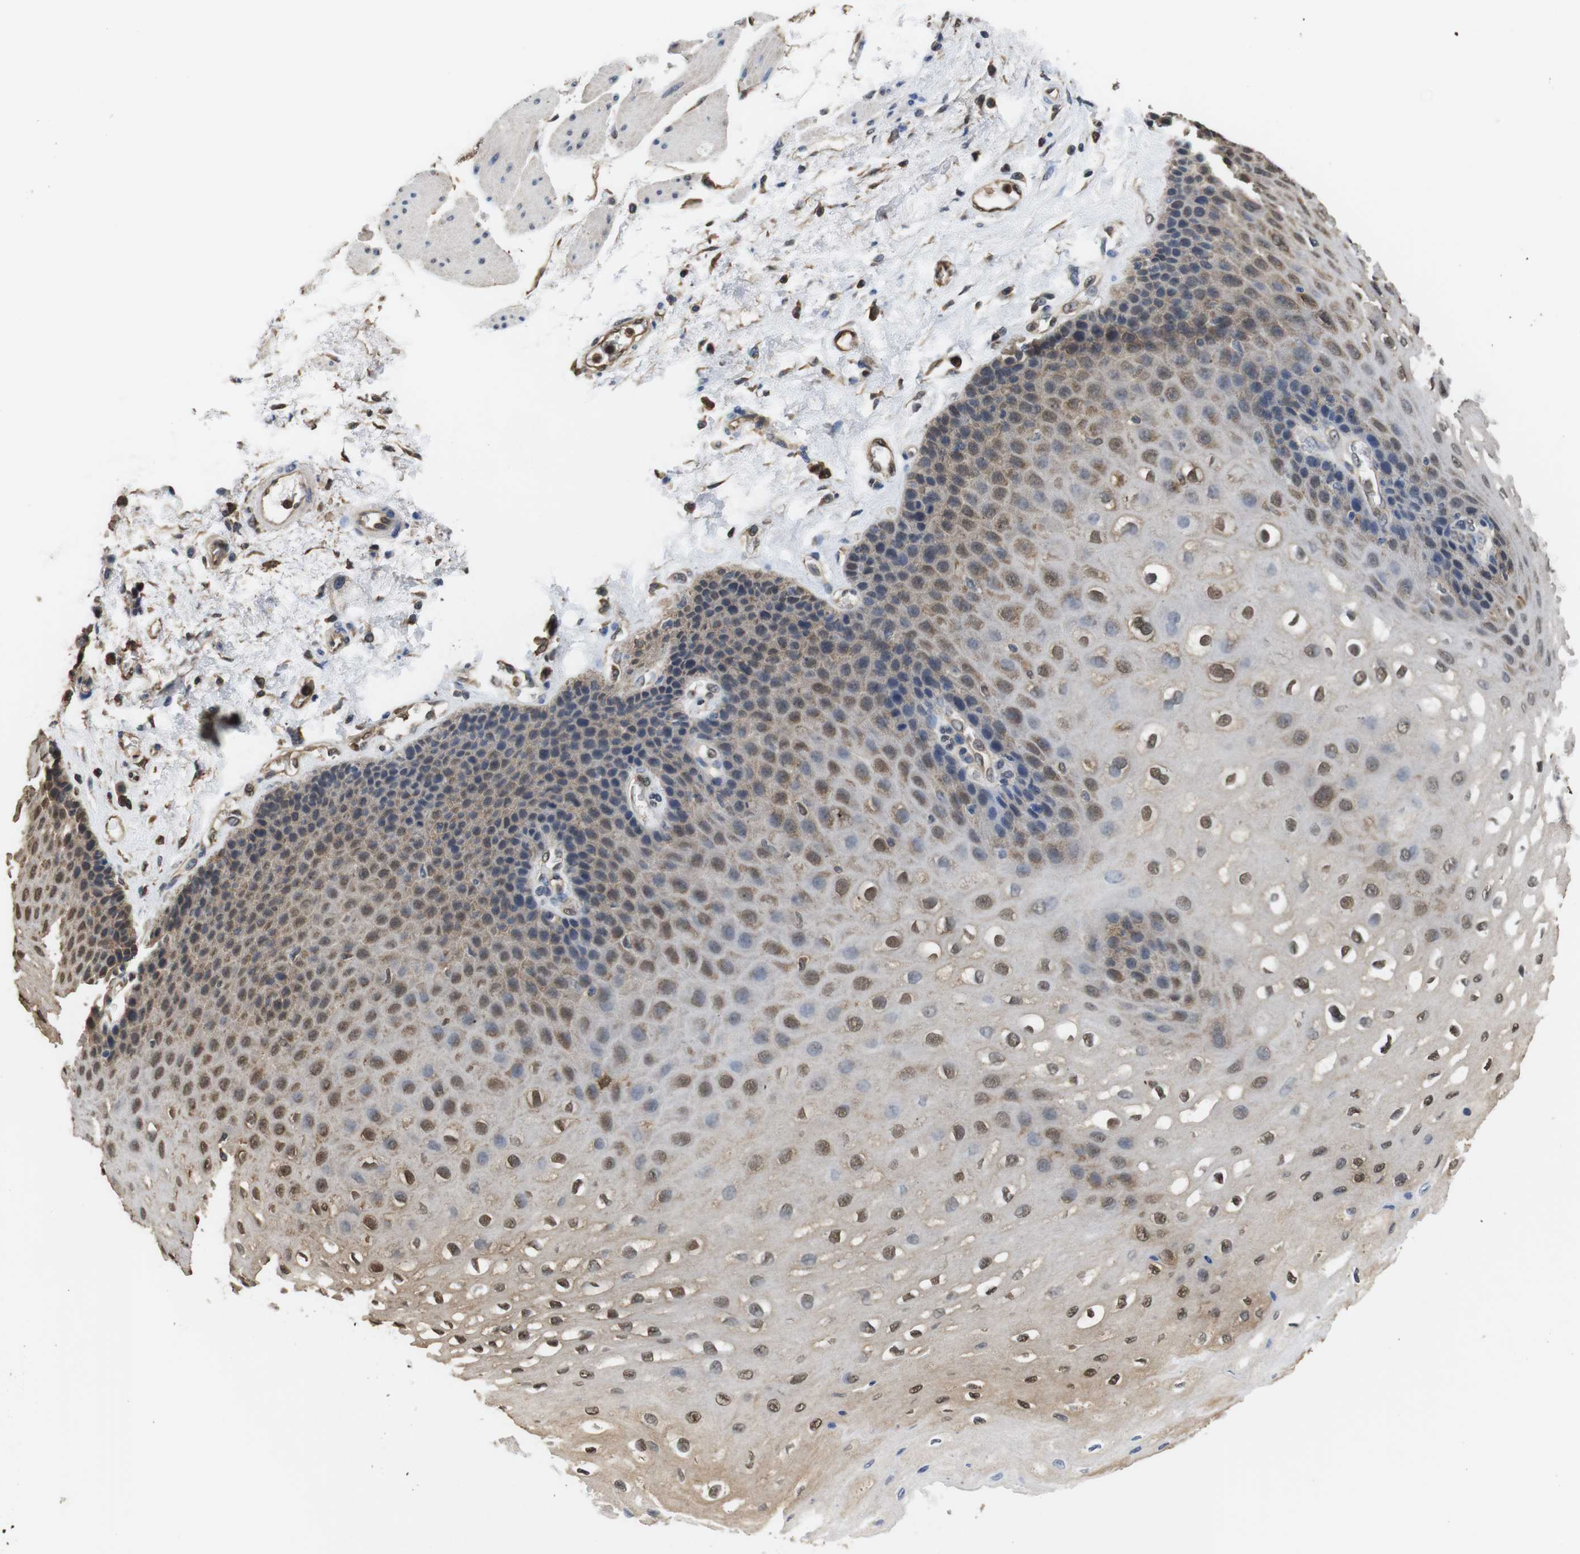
{"staining": {"intensity": "moderate", "quantity": ">75%", "location": "cytoplasmic/membranous,nuclear"}, "tissue": "esophagus", "cell_type": "Squamous epithelial cells", "image_type": "normal", "snomed": [{"axis": "morphology", "description": "Normal tissue, NOS"}, {"axis": "topography", "description": "Esophagus"}], "caption": "A histopathology image showing moderate cytoplasmic/membranous,nuclear positivity in approximately >75% of squamous epithelial cells in unremarkable esophagus, as visualized by brown immunohistochemical staining.", "gene": "LDHA", "patient": {"sex": "female", "age": 72}}